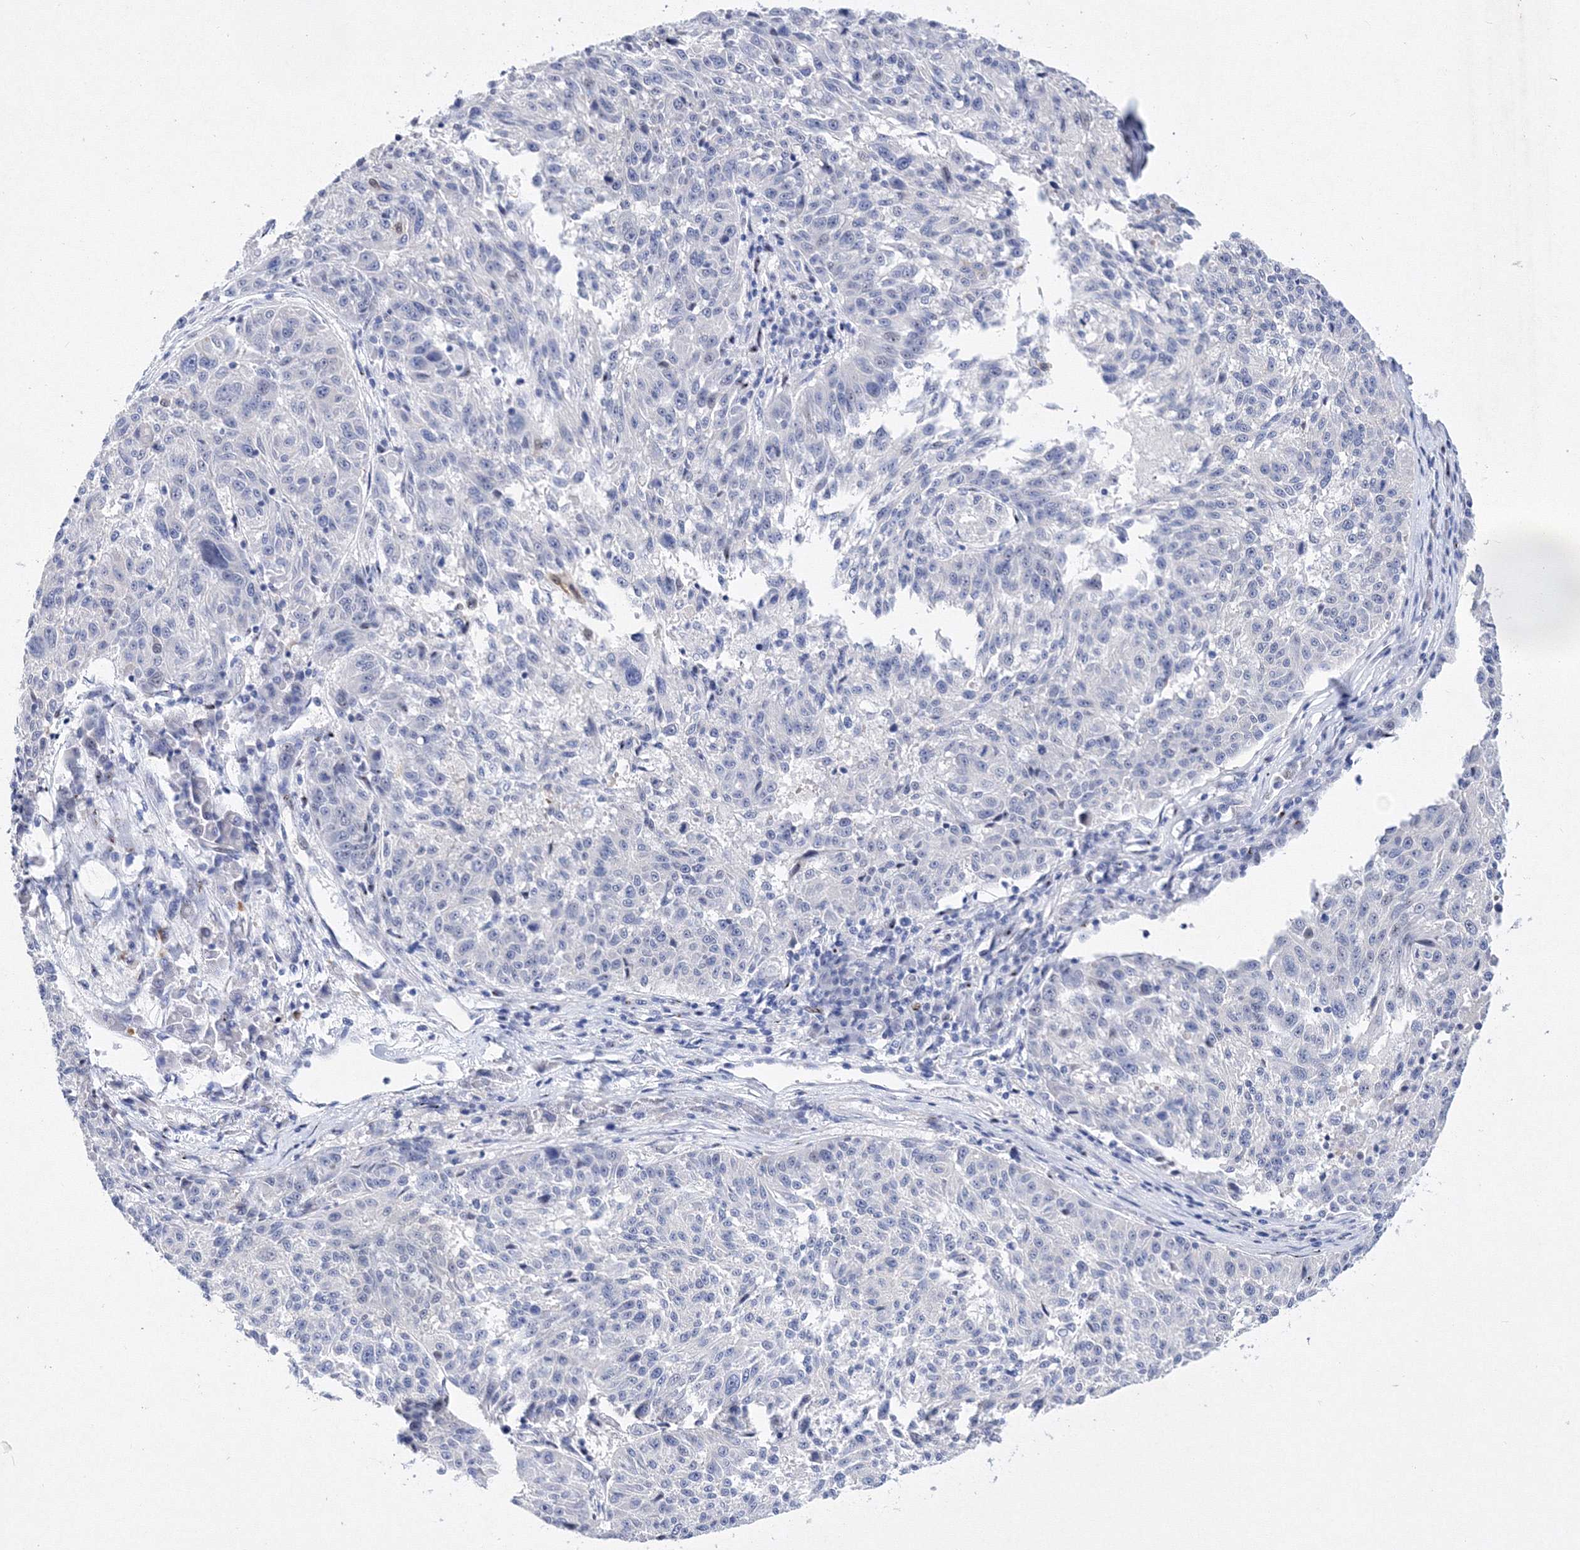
{"staining": {"intensity": "negative", "quantity": "none", "location": "none"}, "tissue": "melanoma", "cell_type": "Tumor cells", "image_type": "cancer", "snomed": [{"axis": "morphology", "description": "Malignant melanoma, NOS"}, {"axis": "topography", "description": "Skin"}], "caption": "Tumor cells are negative for protein expression in human malignant melanoma.", "gene": "GPN1", "patient": {"sex": "male", "age": 53}}